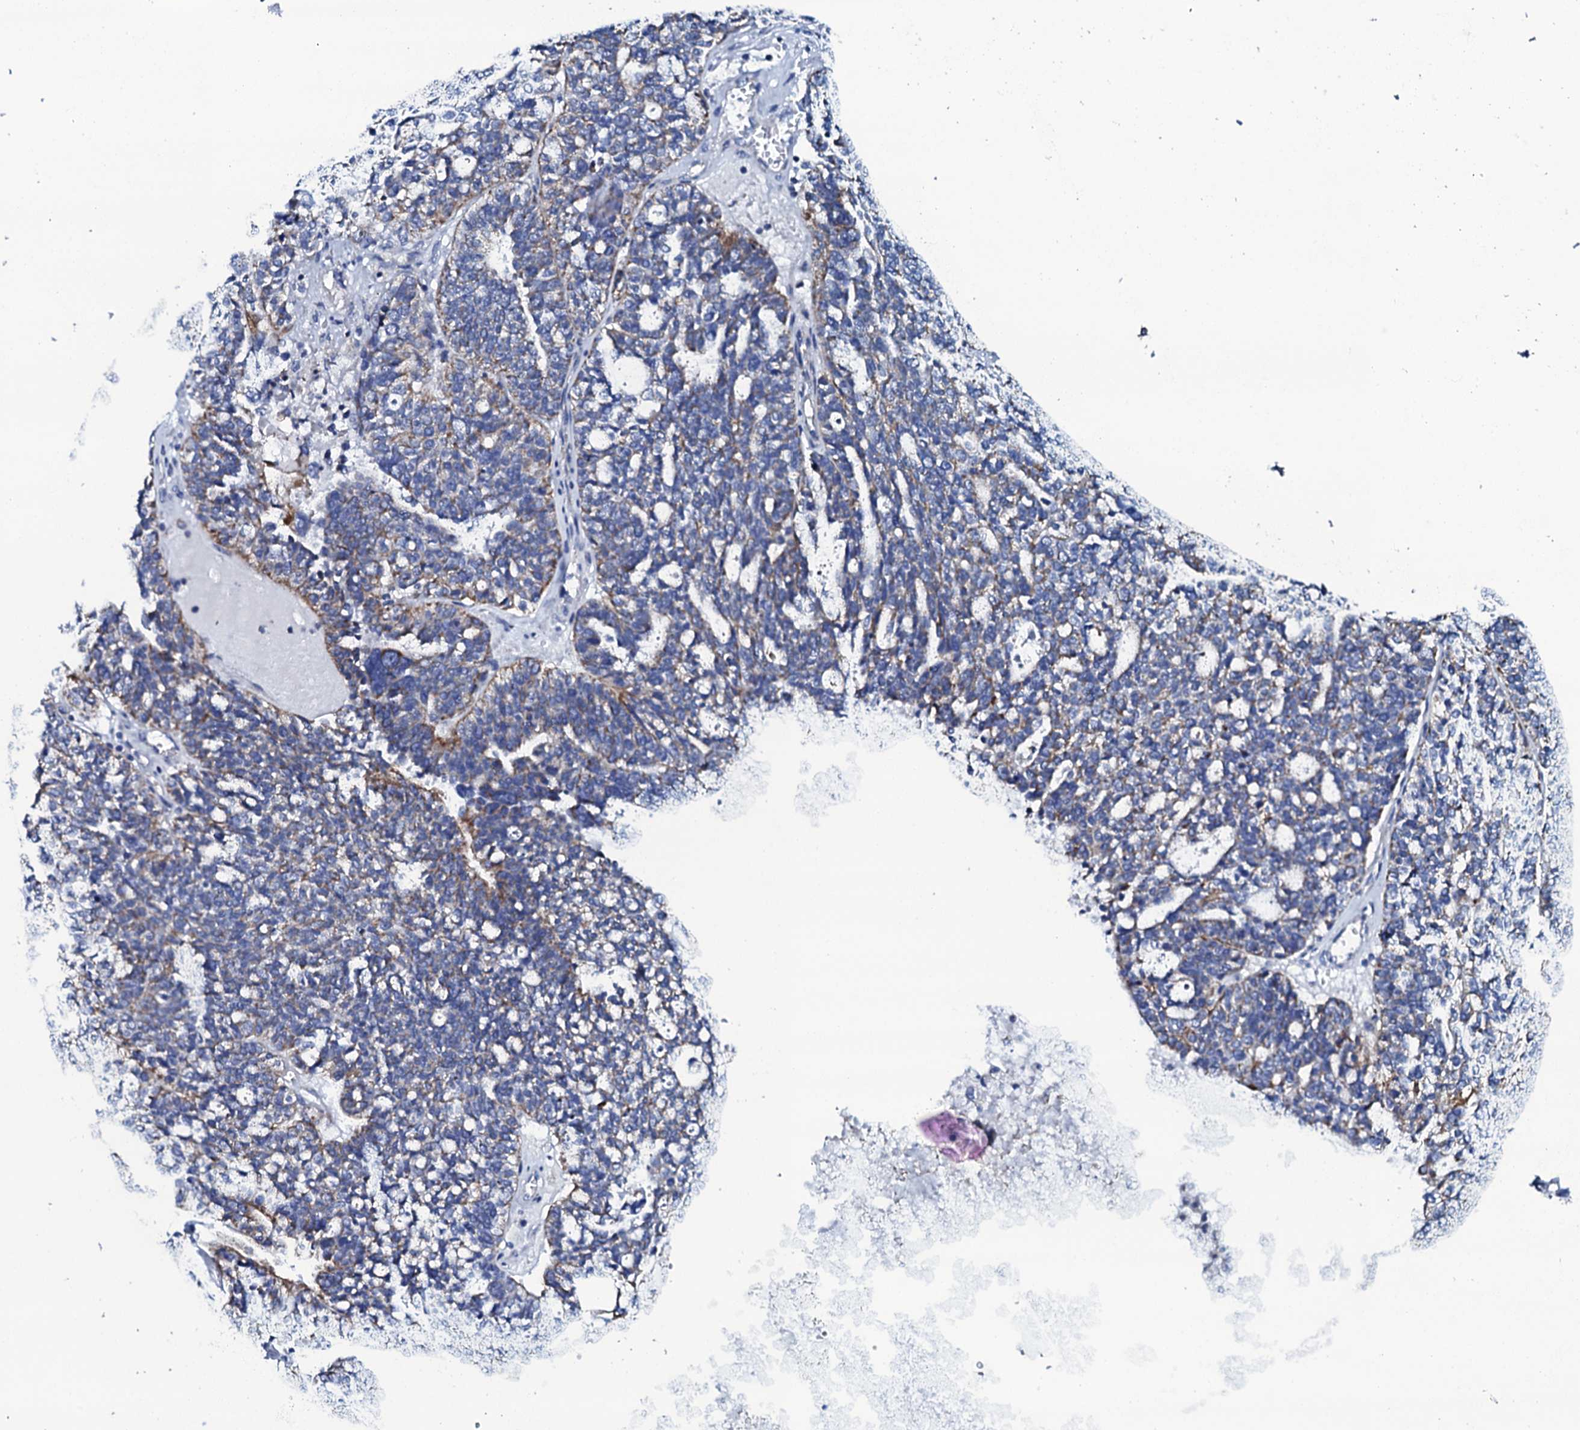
{"staining": {"intensity": "moderate", "quantity": "<25%", "location": "cytoplasmic/membranous"}, "tissue": "ovarian cancer", "cell_type": "Tumor cells", "image_type": "cancer", "snomed": [{"axis": "morphology", "description": "Cystadenocarcinoma, serous, NOS"}, {"axis": "topography", "description": "Ovary"}], "caption": "Ovarian cancer was stained to show a protein in brown. There is low levels of moderate cytoplasmic/membranous staining in approximately <25% of tumor cells.", "gene": "SLC37A4", "patient": {"sex": "female", "age": 59}}